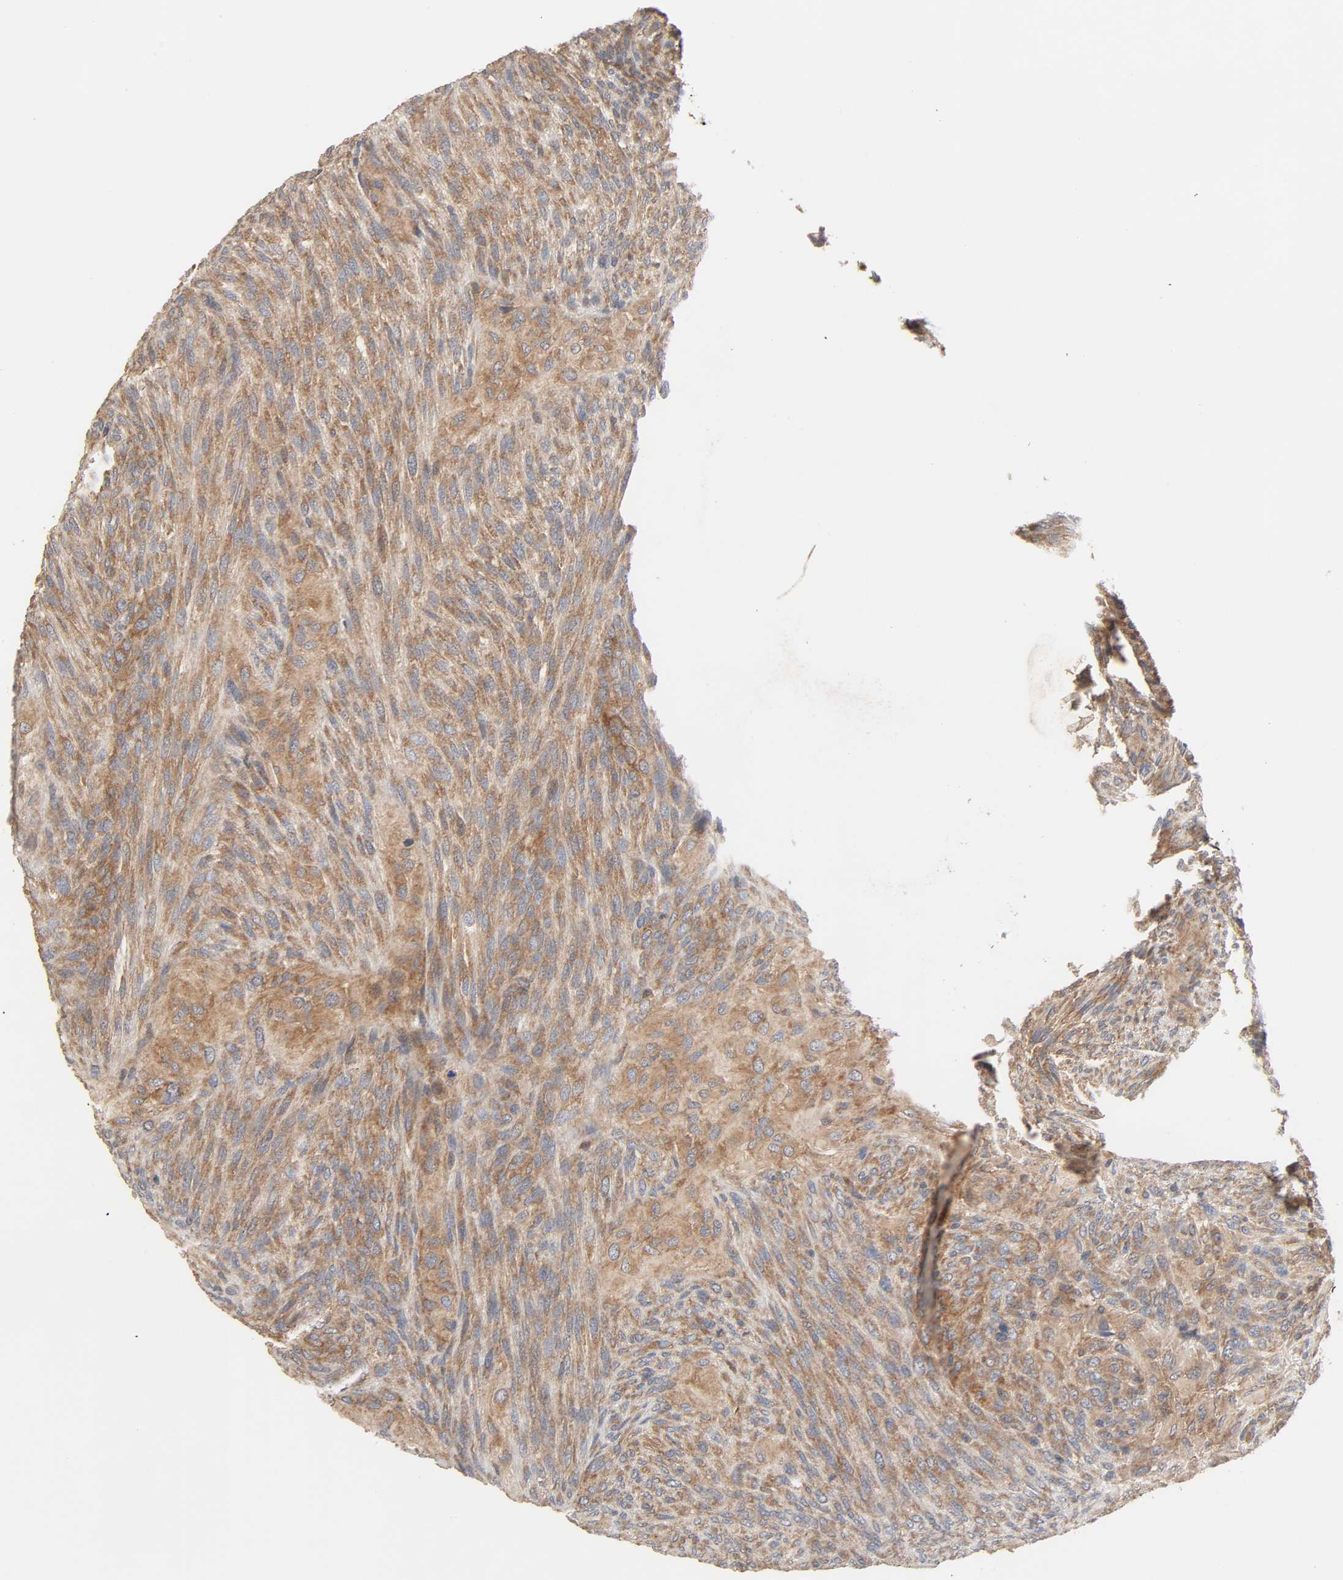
{"staining": {"intensity": "moderate", "quantity": ">75%", "location": "cytoplasmic/membranous"}, "tissue": "glioma", "cell_type": "Tumor cells", "image_type": "cancer", "snomed": [{"axis": "morphology", "description": "Glioma, malignant, High grade"}, {"axis": "topography", "description": "Cerebral cortex"}], "caption": "DAB (3,3'-diaminobenzidine) immunohistochemical staining of glioma displays moderate cytoplasmic/membranous protein staining in approximately >75% of tumor cells. The staining is performed using DAB (3,3'-diaminobenzidine) brown chromogen to label protein expression. The nuclei are counter-stained blue using hematoxylin.", "gene": "NEMF", "patient": {"sex": "female", "age": 55}}